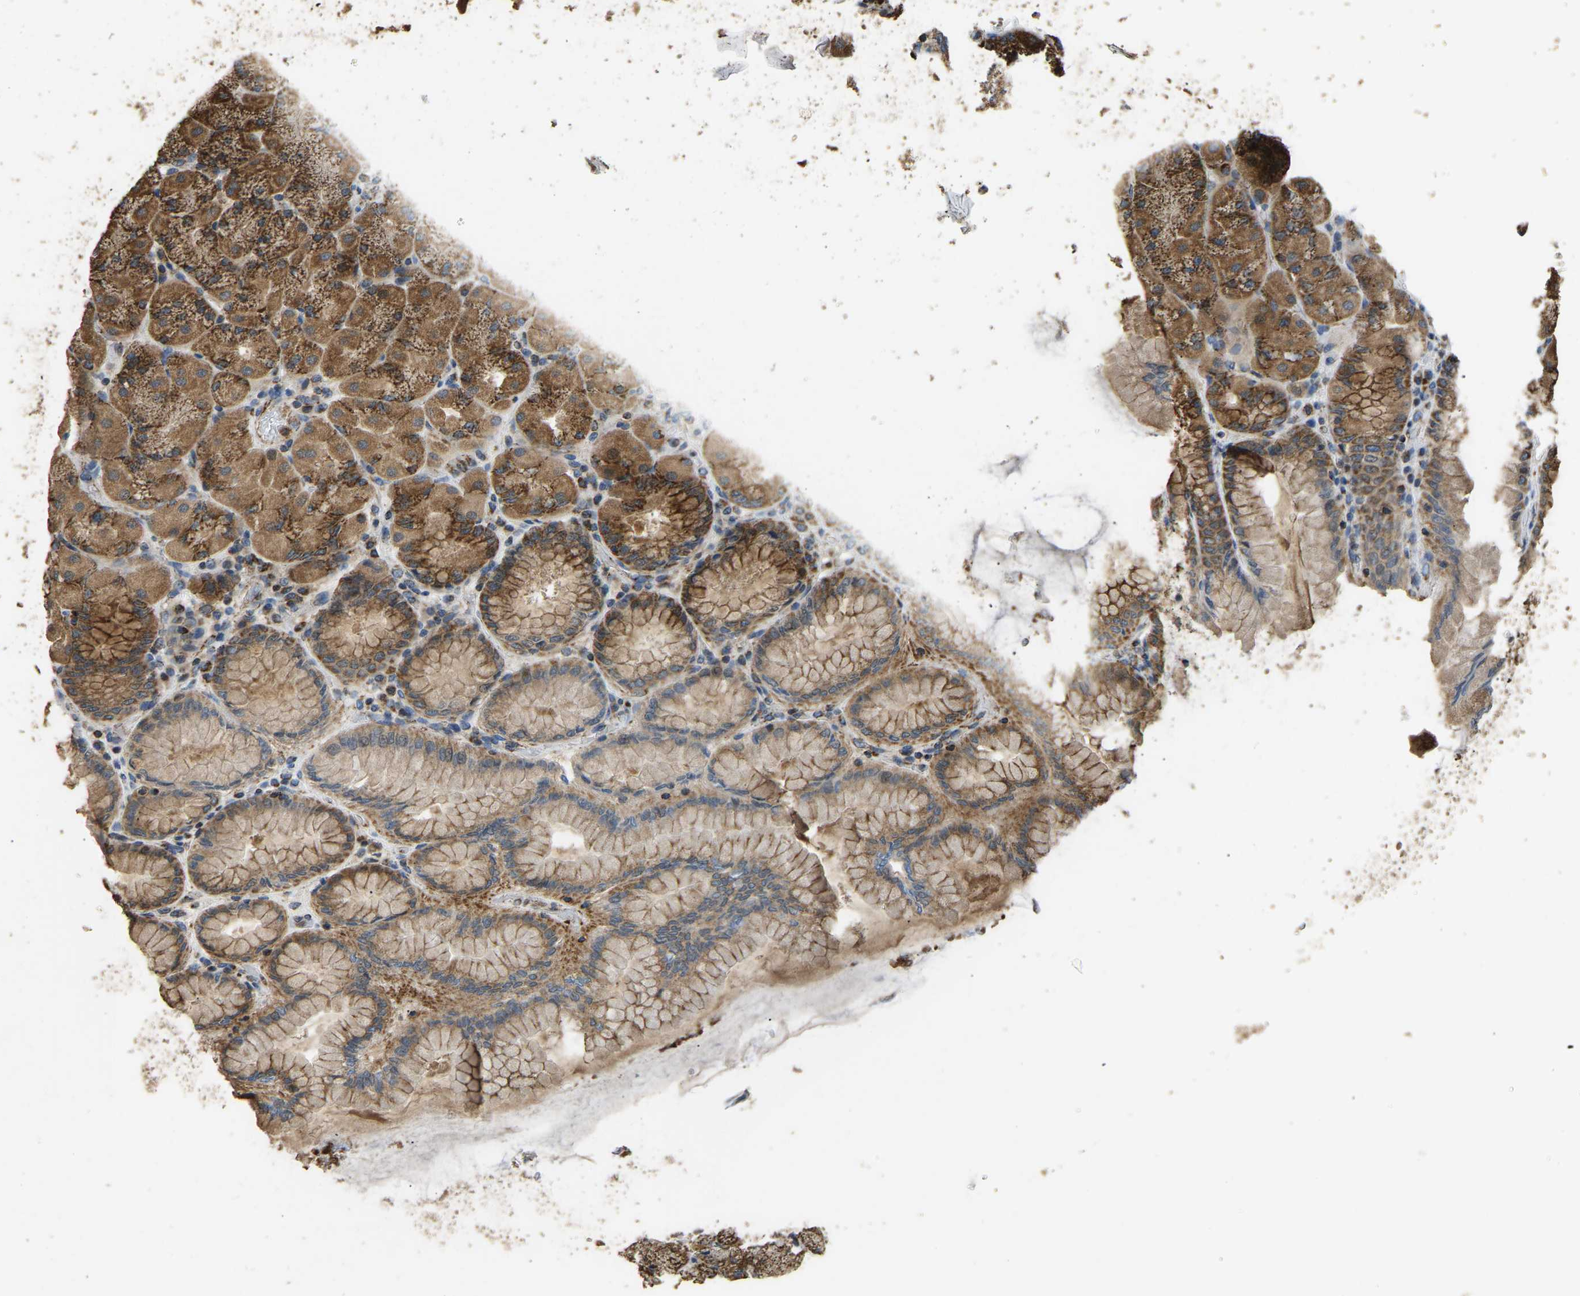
{"staining": {"intensity": "strong", "quantity": ">75%", "location": "cytoplasmic/membranous"}, "tissue": "stomach", "cell_type": "Glandular cells", "image_type": "normal", "snomed": [{"axis": "morphology", "description": "Normal tissue, NOS"}, {"axis": "topography", "description": "Stomach, upper"}], "caption": "Protein staining of benign stomach demonstrates strong cytoplasmic/membranous positivity in about >75% of glandular cells. (Stains: DAB in brown, nuclei in blue, Microscopy: brightfield microscopy at high magnification).", "gene": "TUFM", "patient": {"sex": "female", "age": 56}}